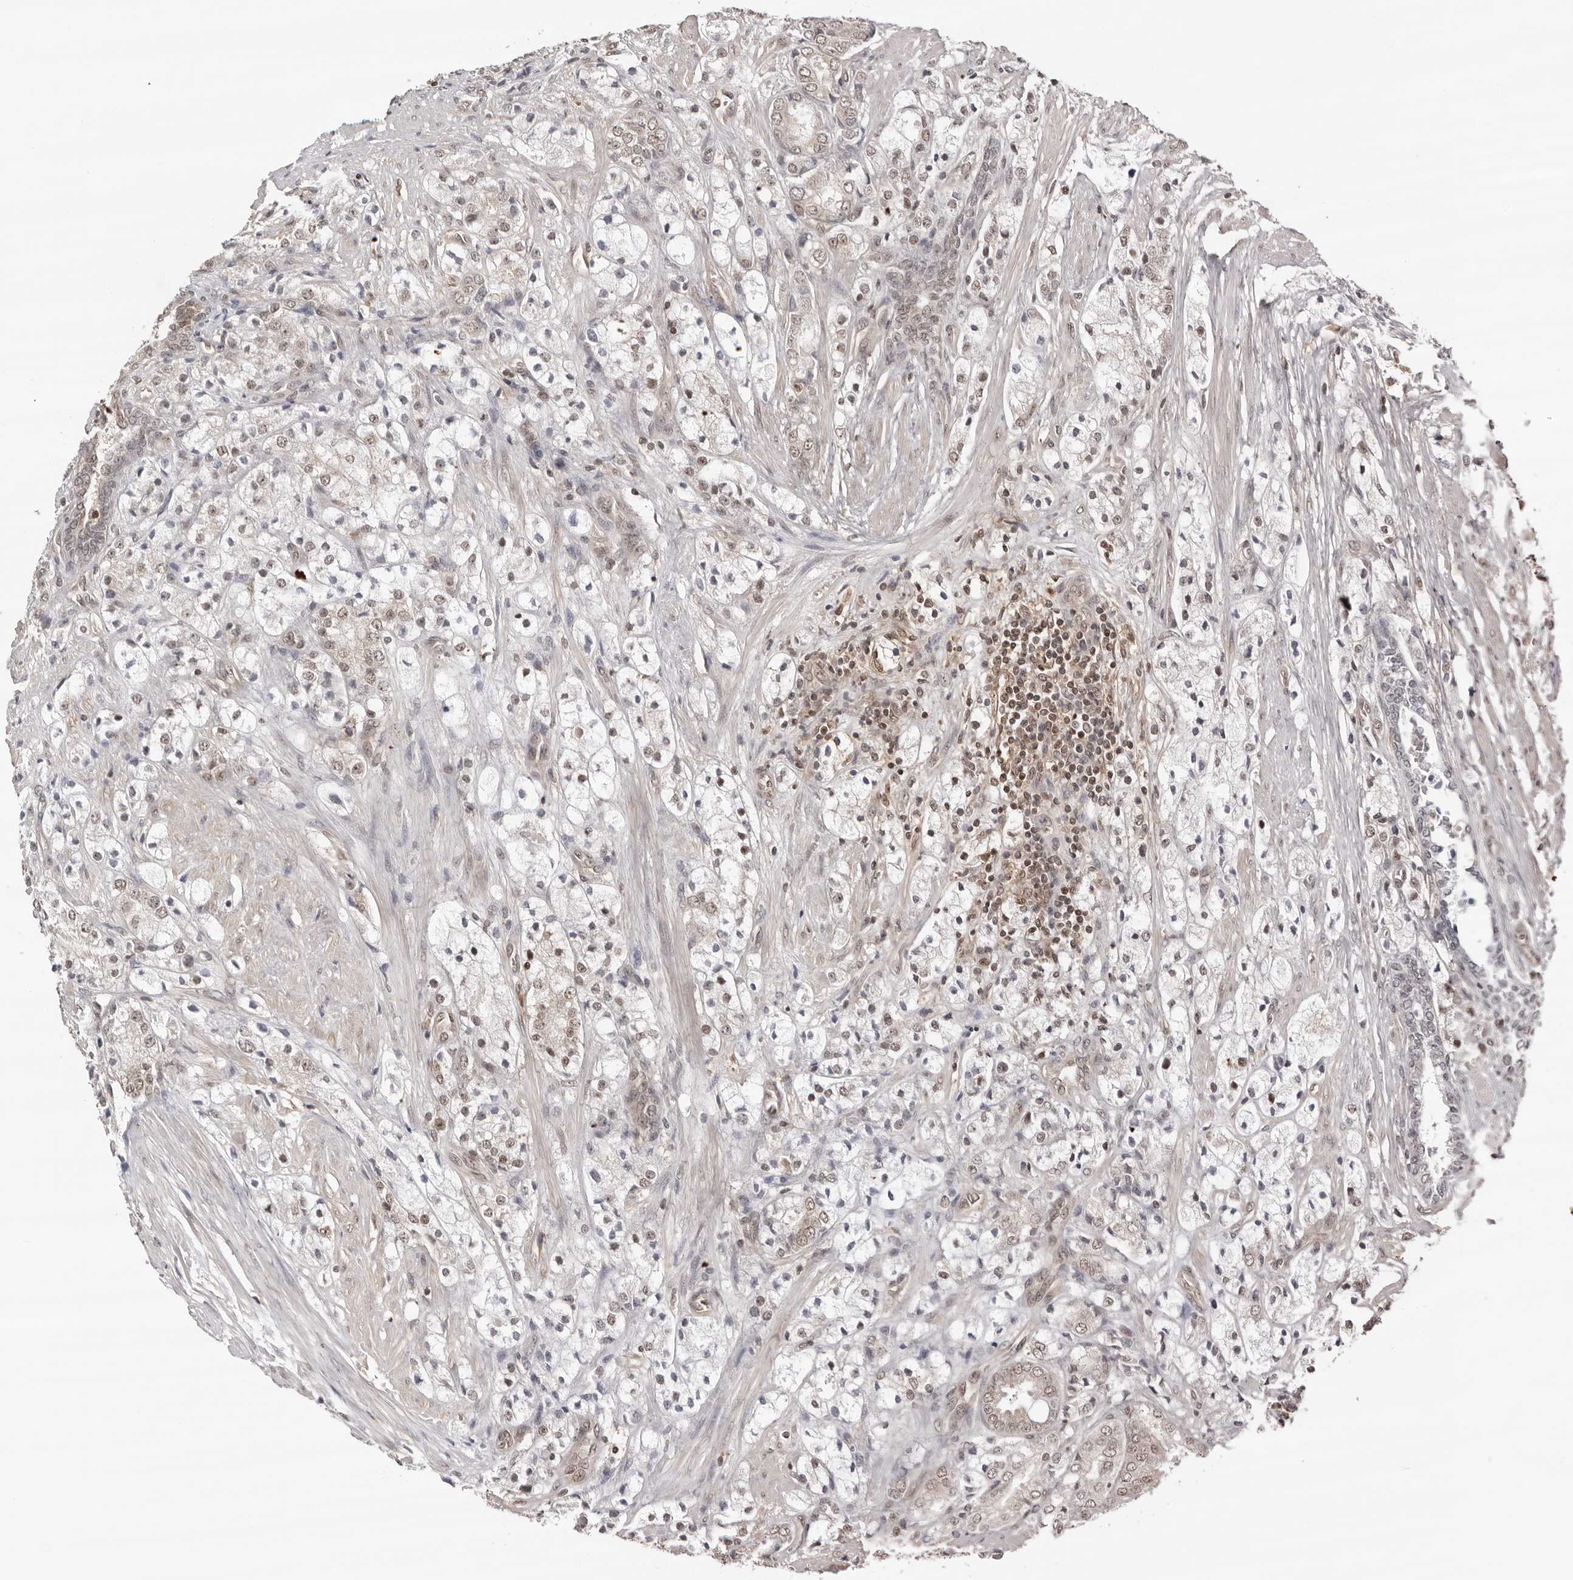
{"staining": {"intensity": "weak", "quantity": "<25%", "location": "nuclear"}, "tissue": "prostate cancer", "cell_type": "Tumor cells", "image_type": "cancer", "snomed": [{"axis": "morphology", "description": "Adenocarcinoma, High grade"}, {"axis": "topography", "description": "Prostate"}], "caption": "Immunohistochemical staining of adenocarcinoma (high-grade) (prostate) exhibits no significant expression in tumor cells.", "gene": "SDE2", "patient": {"sex": "male", "age": 50}}